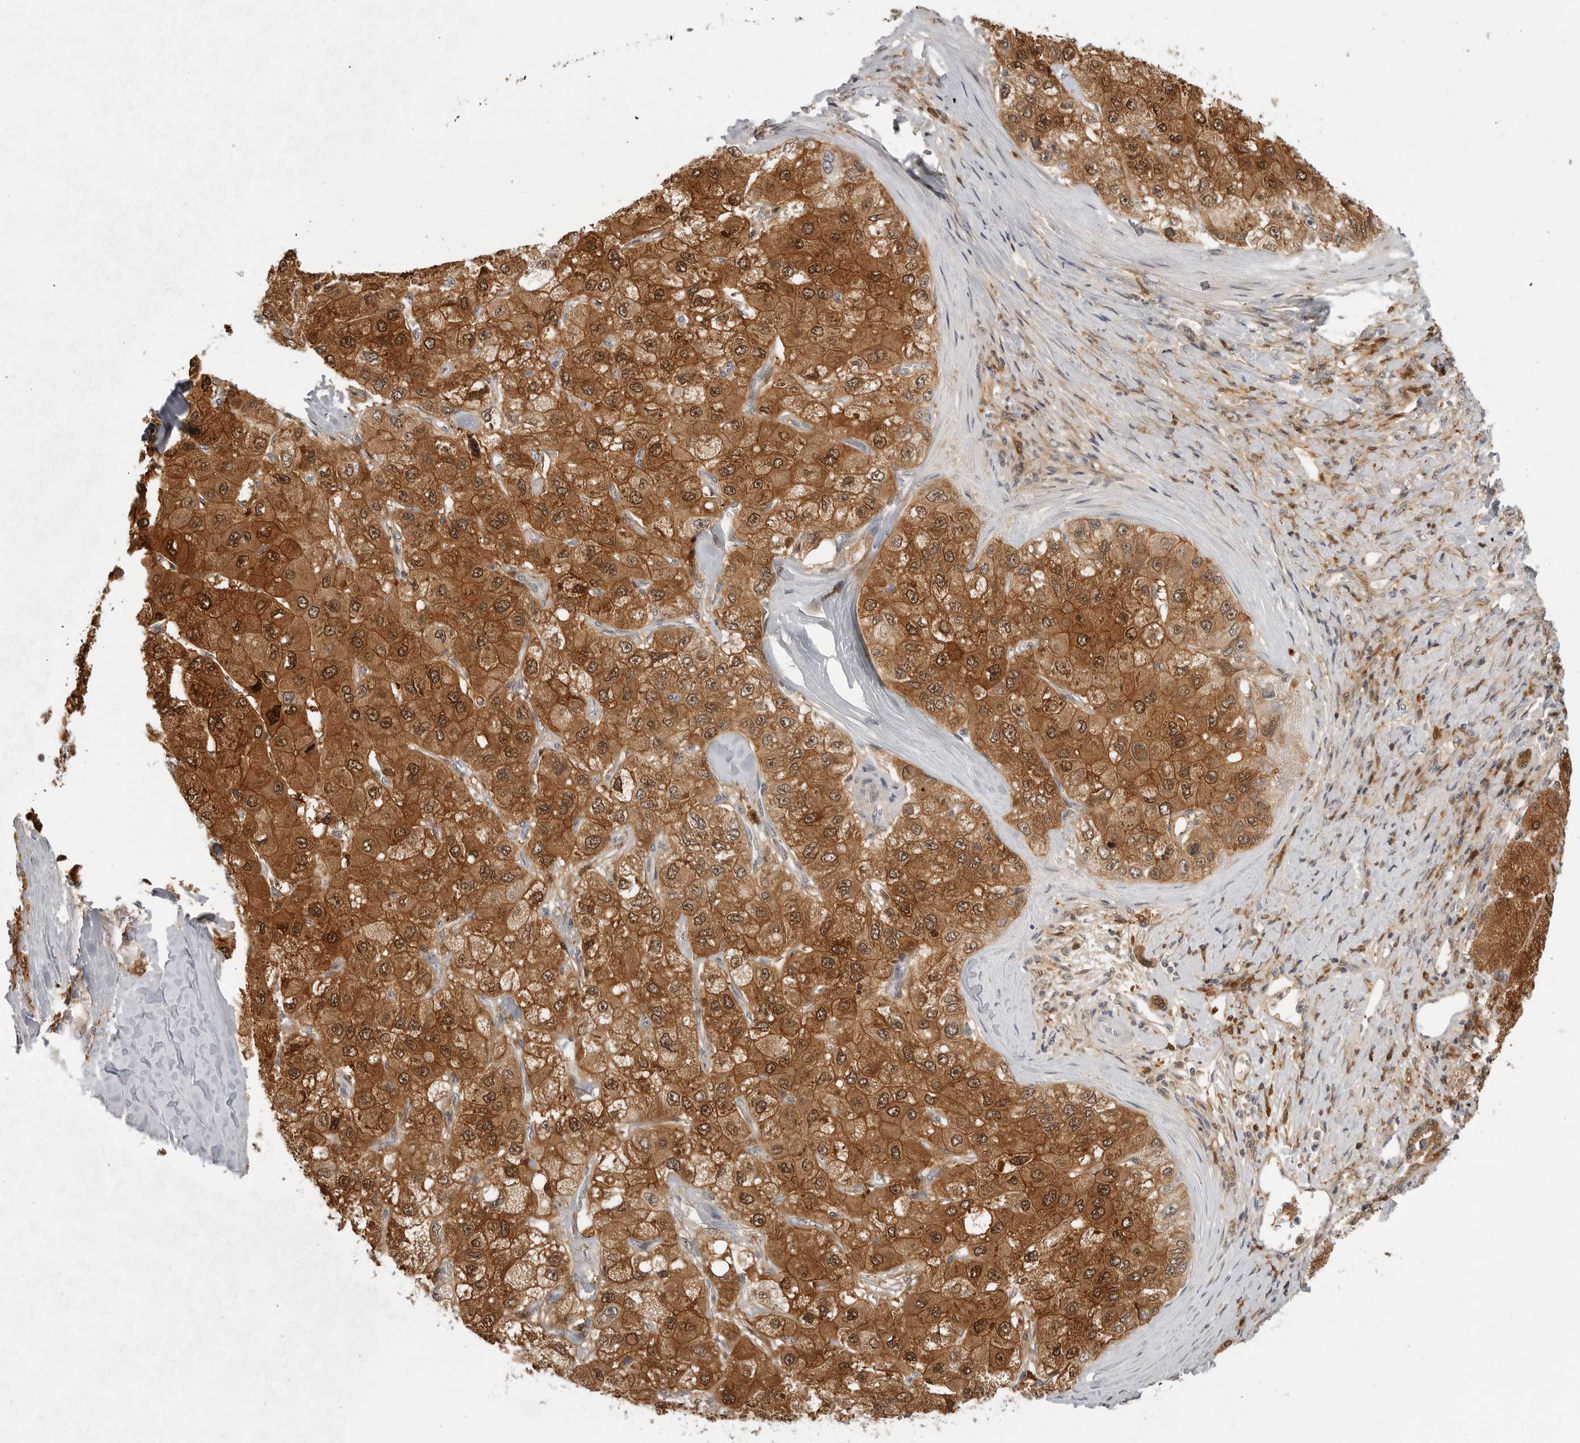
{"staining": {"intensity": "moderate", "quantity": ">75%", "location": "cytoplasmic/membranous,nuclear"}, "tissue": "liver cancer", "cell_type": "Tumor cells", "image_type": "cancer", "snomed": [{"axis": "morphology", "description": "Carcinoma, Hepatocellular, NOS"}, {"axis": "topography", "description": "Liver"}], "caption": "This is a photomicrograph of IHC staining of liver cancer (hepatocellular carcinoma), which shows moderate staining in the cytoplasmic/membranous and nuclear of tumor cells.", "gene": "CTIF", "patient": {"sex": "male", "age": 80}}